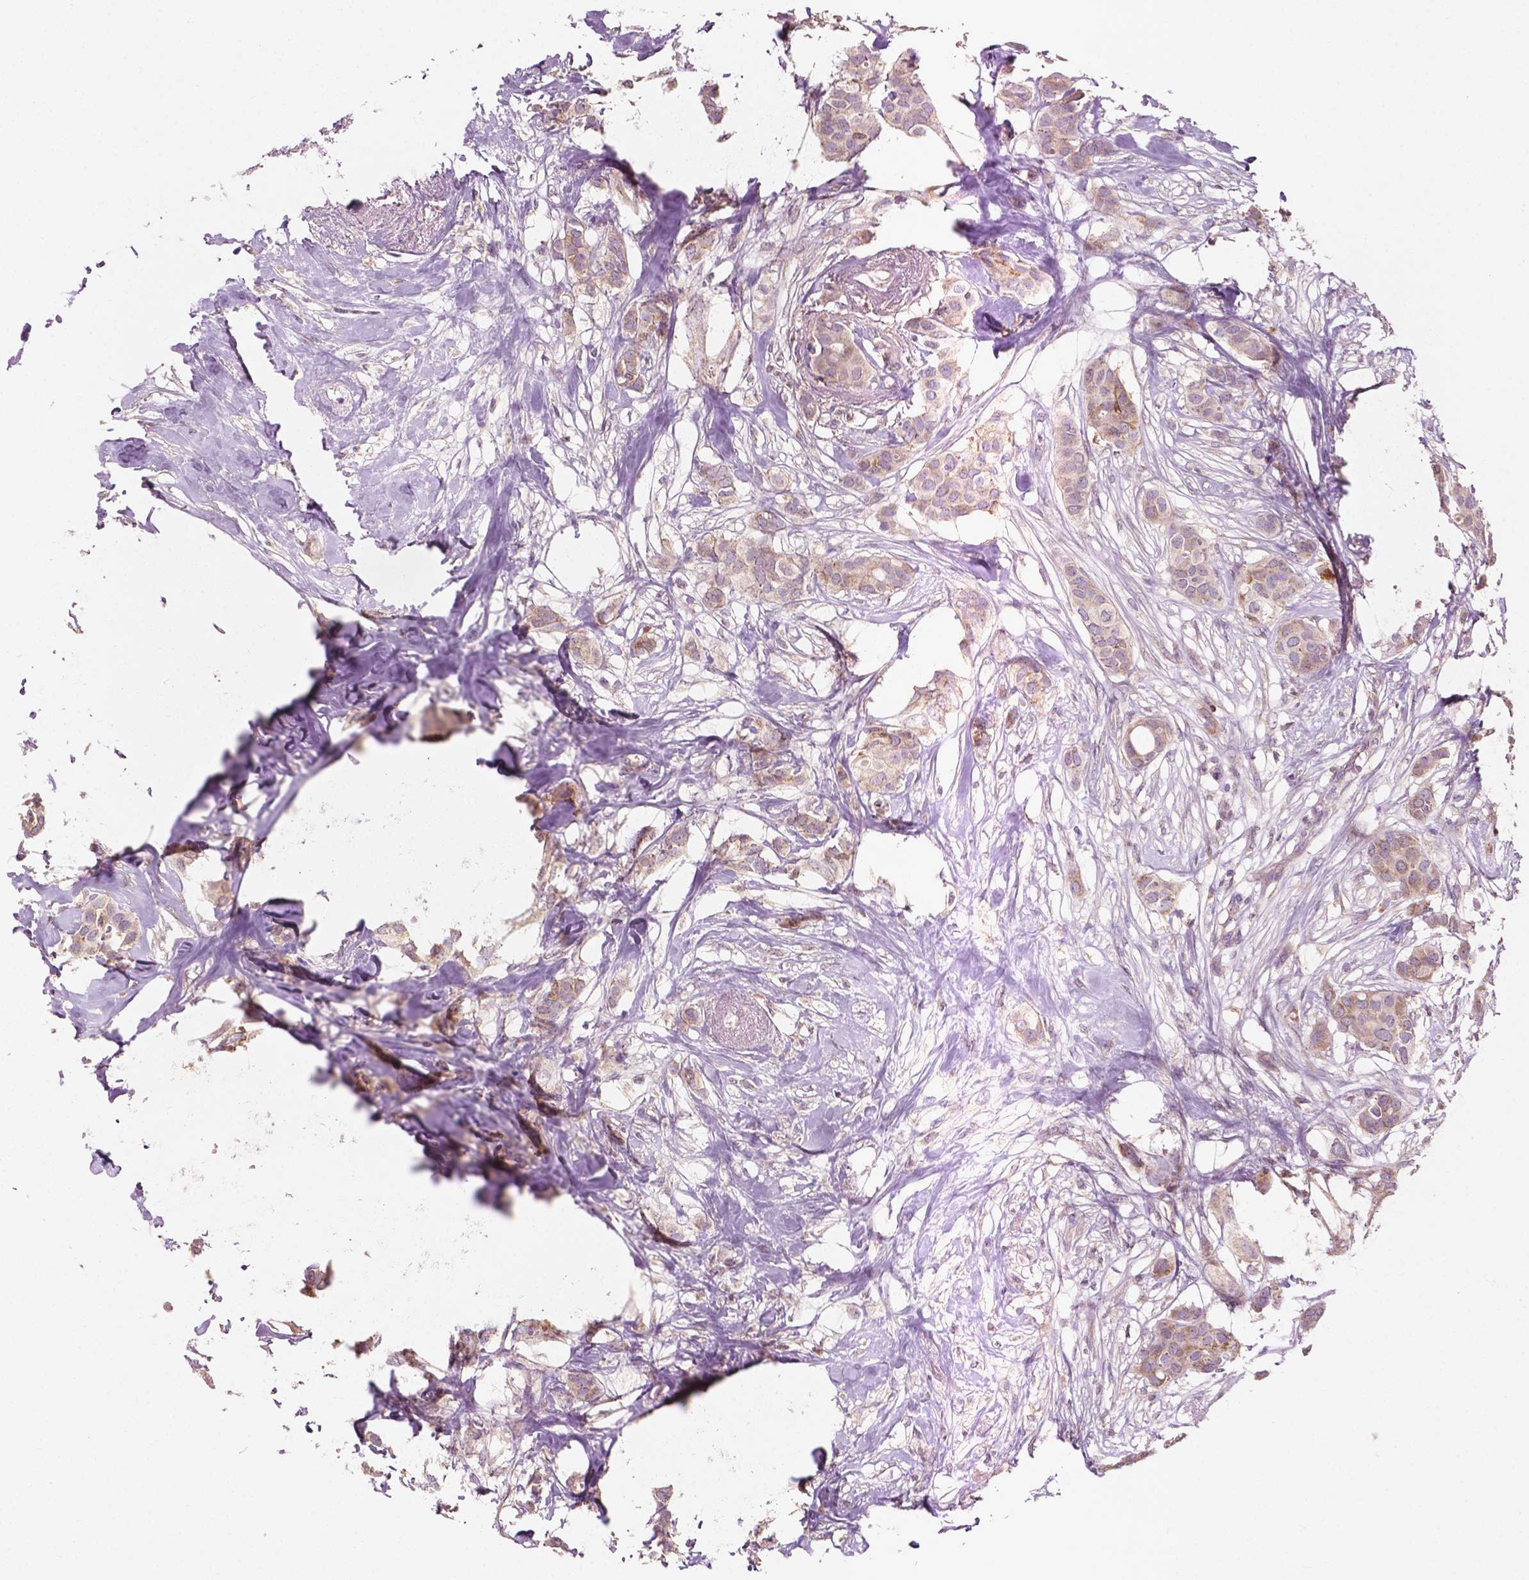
{"staining": {"intensity": "weak", "quantity": ">75%", "location": "cytoplasmic/membranous"}, "tissue": "breast cancer", "cell_type": "Tumor cells", "image_type": "cancer", "snomed": [{"axis": "morphology", "description": "Duct carcinoma"}, {"axis": "topography", "description": "Breast"}], "caption": "A low amount of weak cytoplasmic/membranous staining is identified in approximately >75% of tumor cells in breast infiltrating ductal carcinoma tissue. The staining is performed using DAB (3,3'-diaminobenzidine) brown chromogen to label protein expression. The nuclei are counter-stained blue using hematoxylin.", "gene": "EBAG9", "patient": {"sex": "female", "age": 62}}